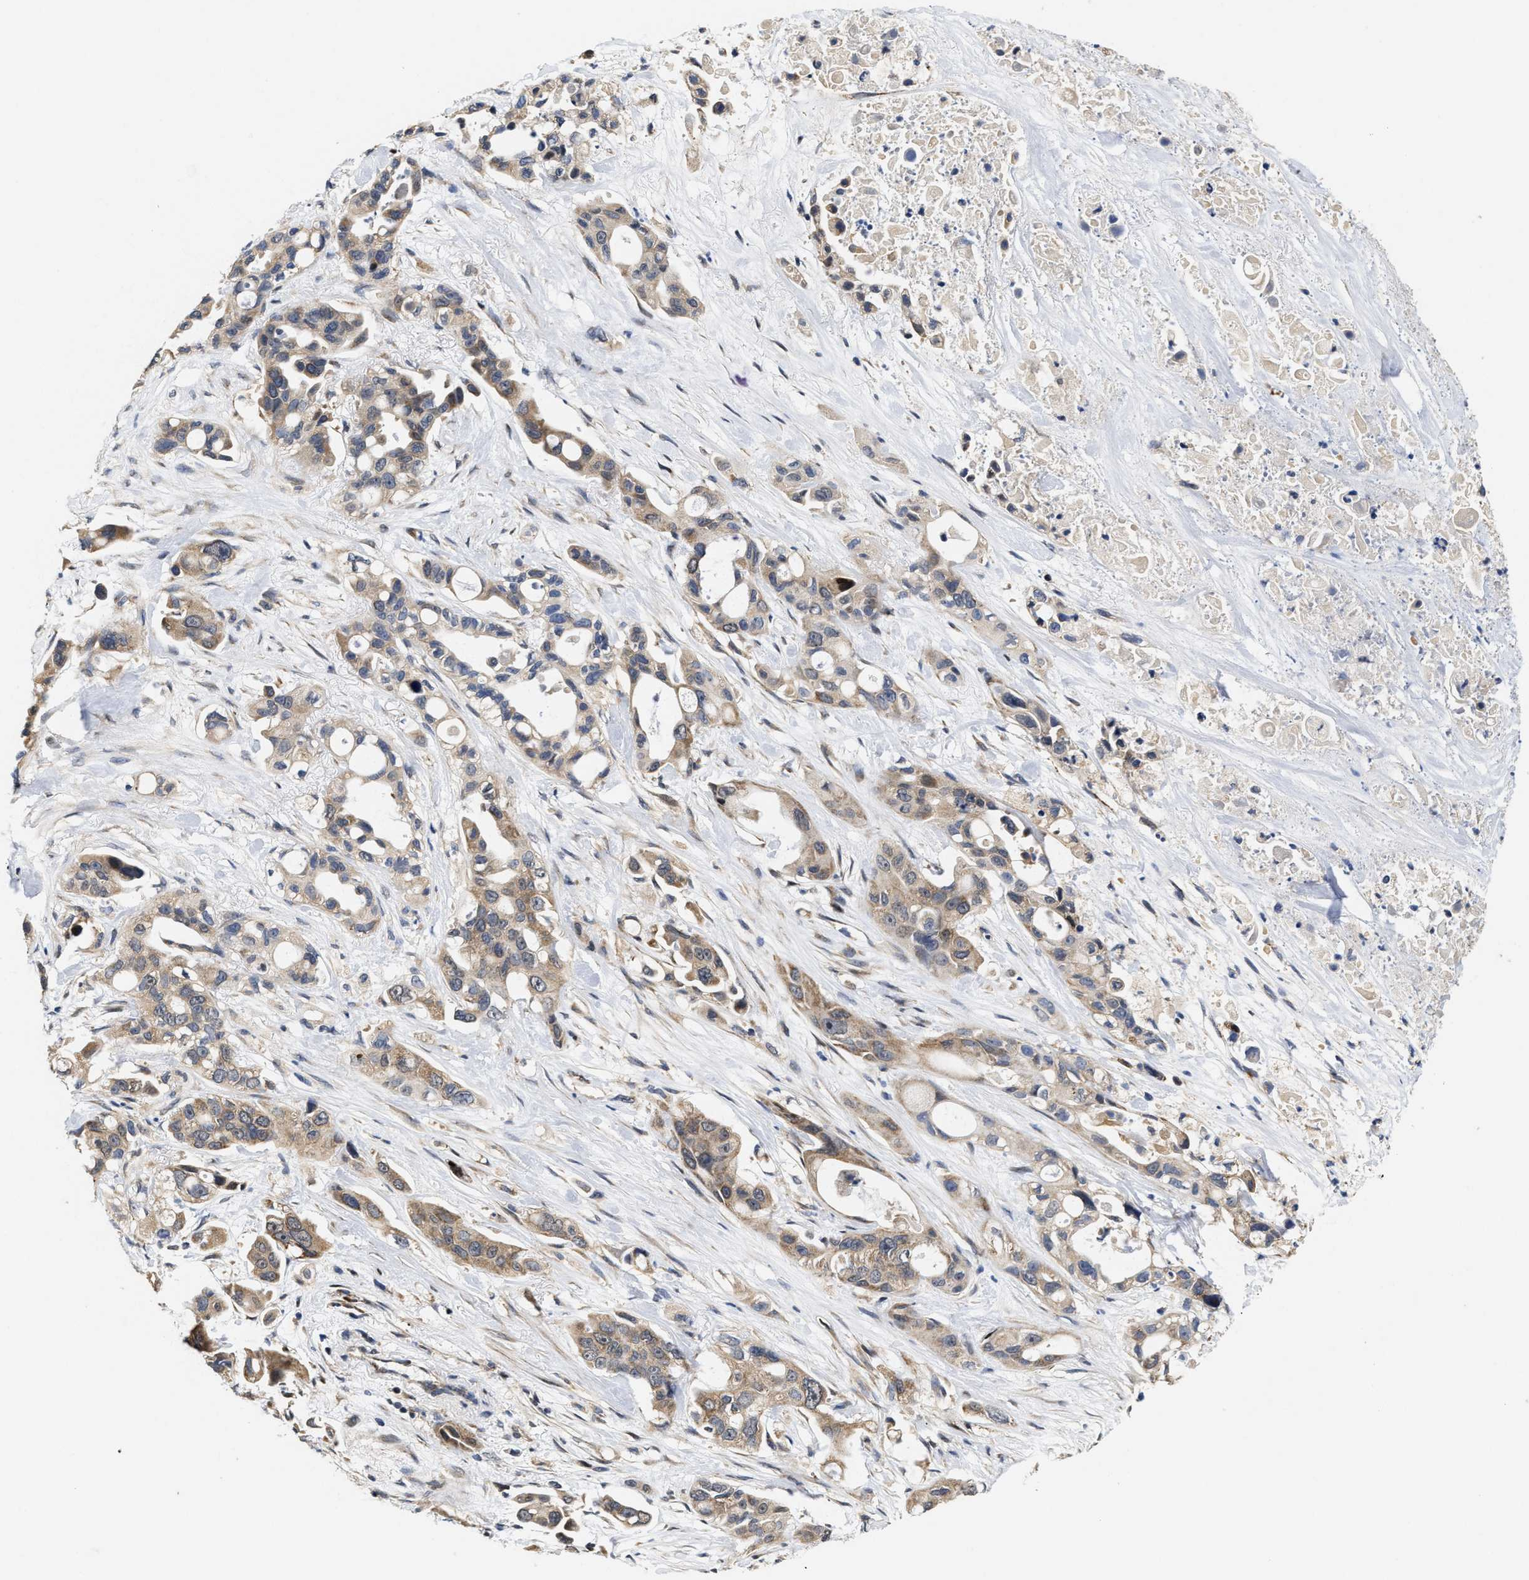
{"staining": {"intensity": "moderate", "quantity": "25%-75%", "location": "cytoplasmic/membranous"}, "tissue": "pancreatic cancer", "cell_type": "Tumor cells", "image_type": "cancer", "snomed": [{"axis": "morphology", "description": "Adenocarcinoma, NOS"}, {"axis": "topography", "description": "Pancreas"}], "caption": "Immunohistochemical staining of human pancreatic adenocarcinoma reveals moderate cytoplasmic/membranous protein staining in approximately 25%-75% of tumor cells.", "gene": "SCYL2", "patient": {"sex": "male", "age": 53}}